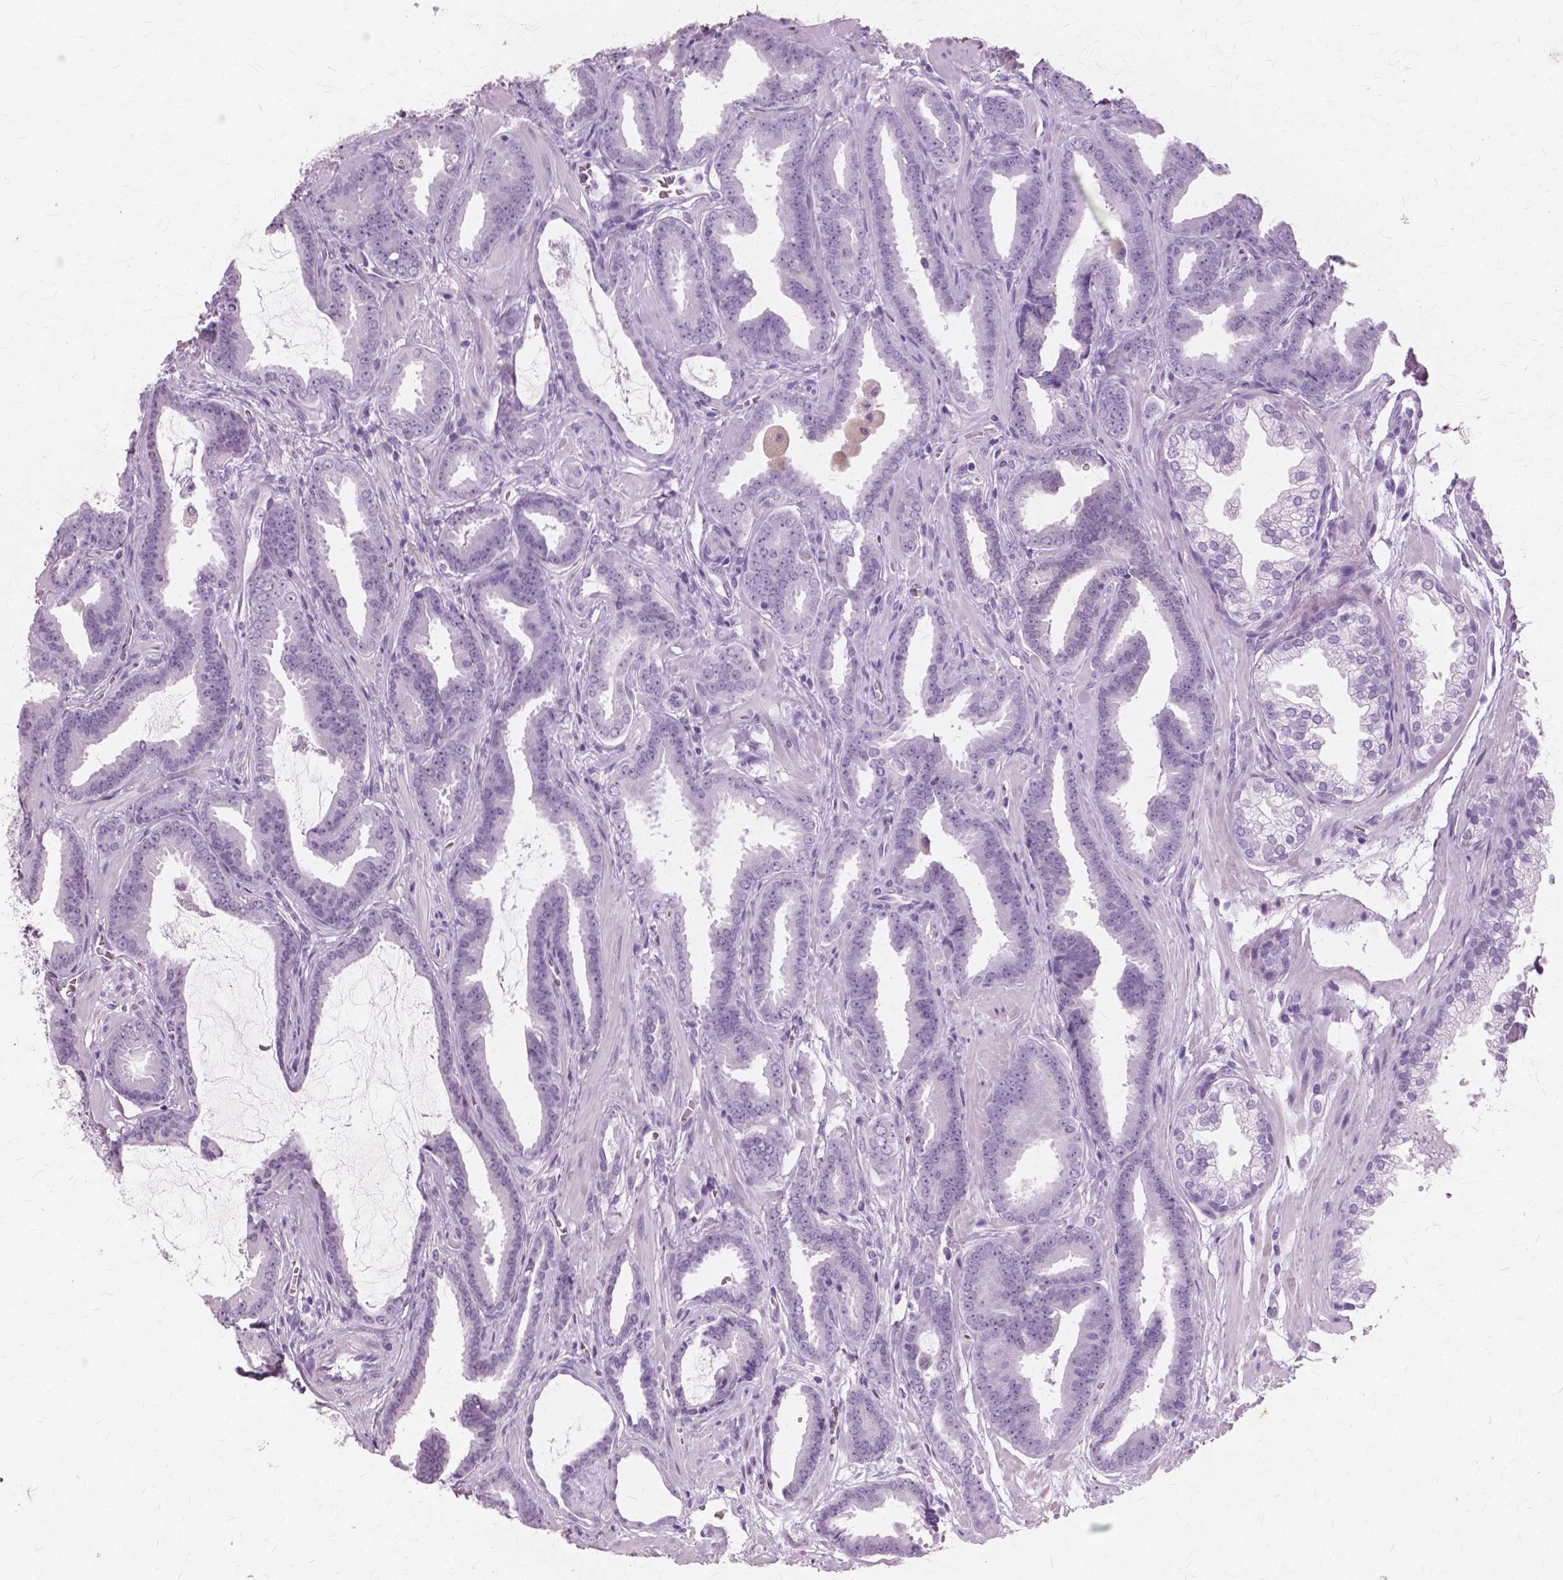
{"staining": {"intensity": "negative", "quantity": "none", "location": "none"}, "tissue": "prostate cancer", "cell_type": "Tumor cells", "image_type": "cancer", "snomed": [{"axis": "morphology", "description": "Adenocarcinoma, Low grade"}, {"axis": "topography", "description": "Prostate"}], "caption": "This is an IHC histopathology image of prostate cancer. There is no staining in tumor cells.", "gene": "SFTPD", "patient": {"sex": "male", "age": 63}}